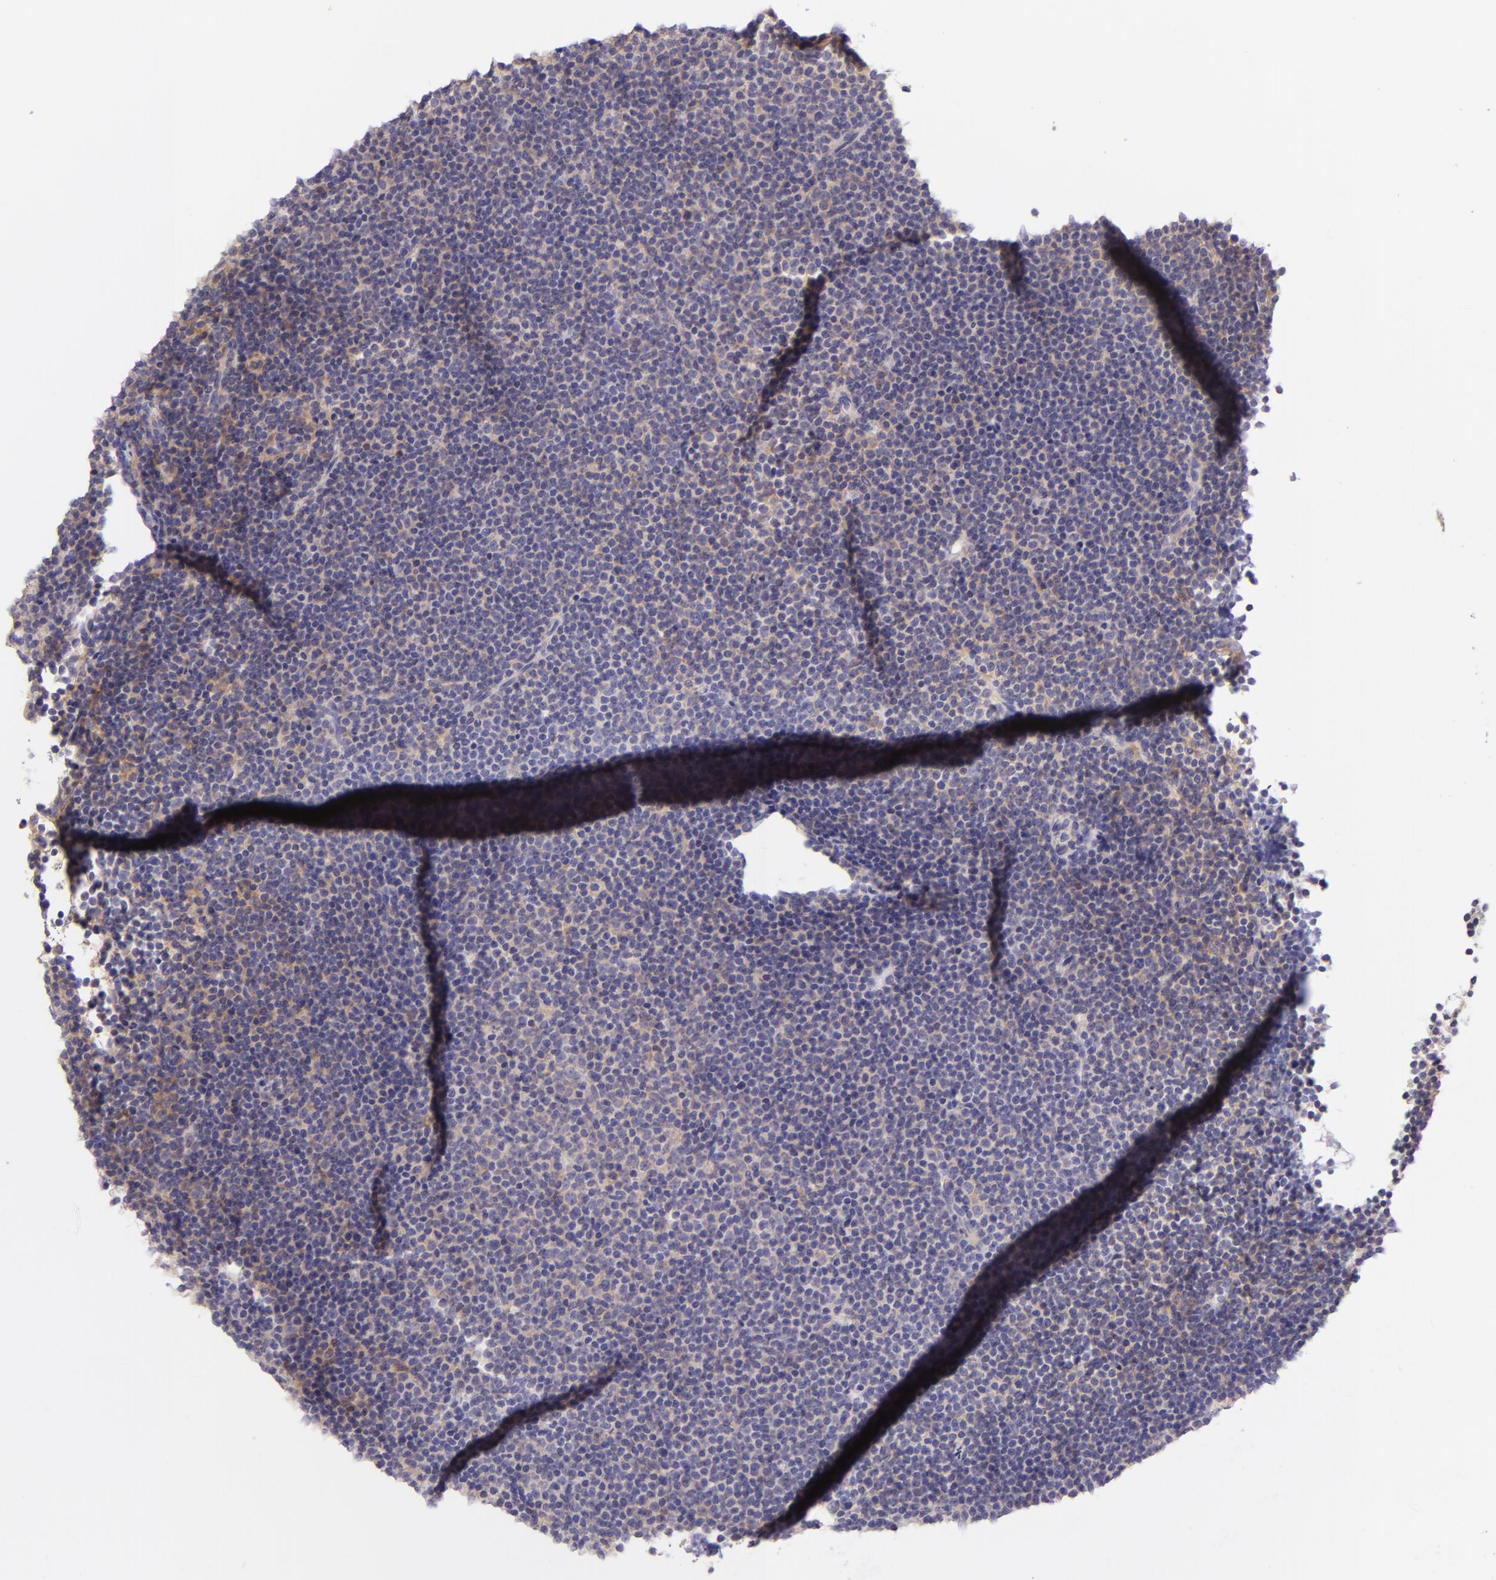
{"staining": {"intensity": "negative", "quantity": "none", "location": "none"}, "tissue": "lymphoma", "cell_type": "Tumor cells", "image_type": "cancer", "snomed": [{"axis": "morphology", "description": "Malignant lymphoma, non-Hodgkin's type, Low grade"}, {"axis": "topography", "description": "Lymph node"}], "caption": "An IHC photomicrograph of lymphoma is shown. There is no staining in tumor cells of lymphoma.", "gene": "ZC3H7B", "patient": {"sex": "female", "age": 69}}